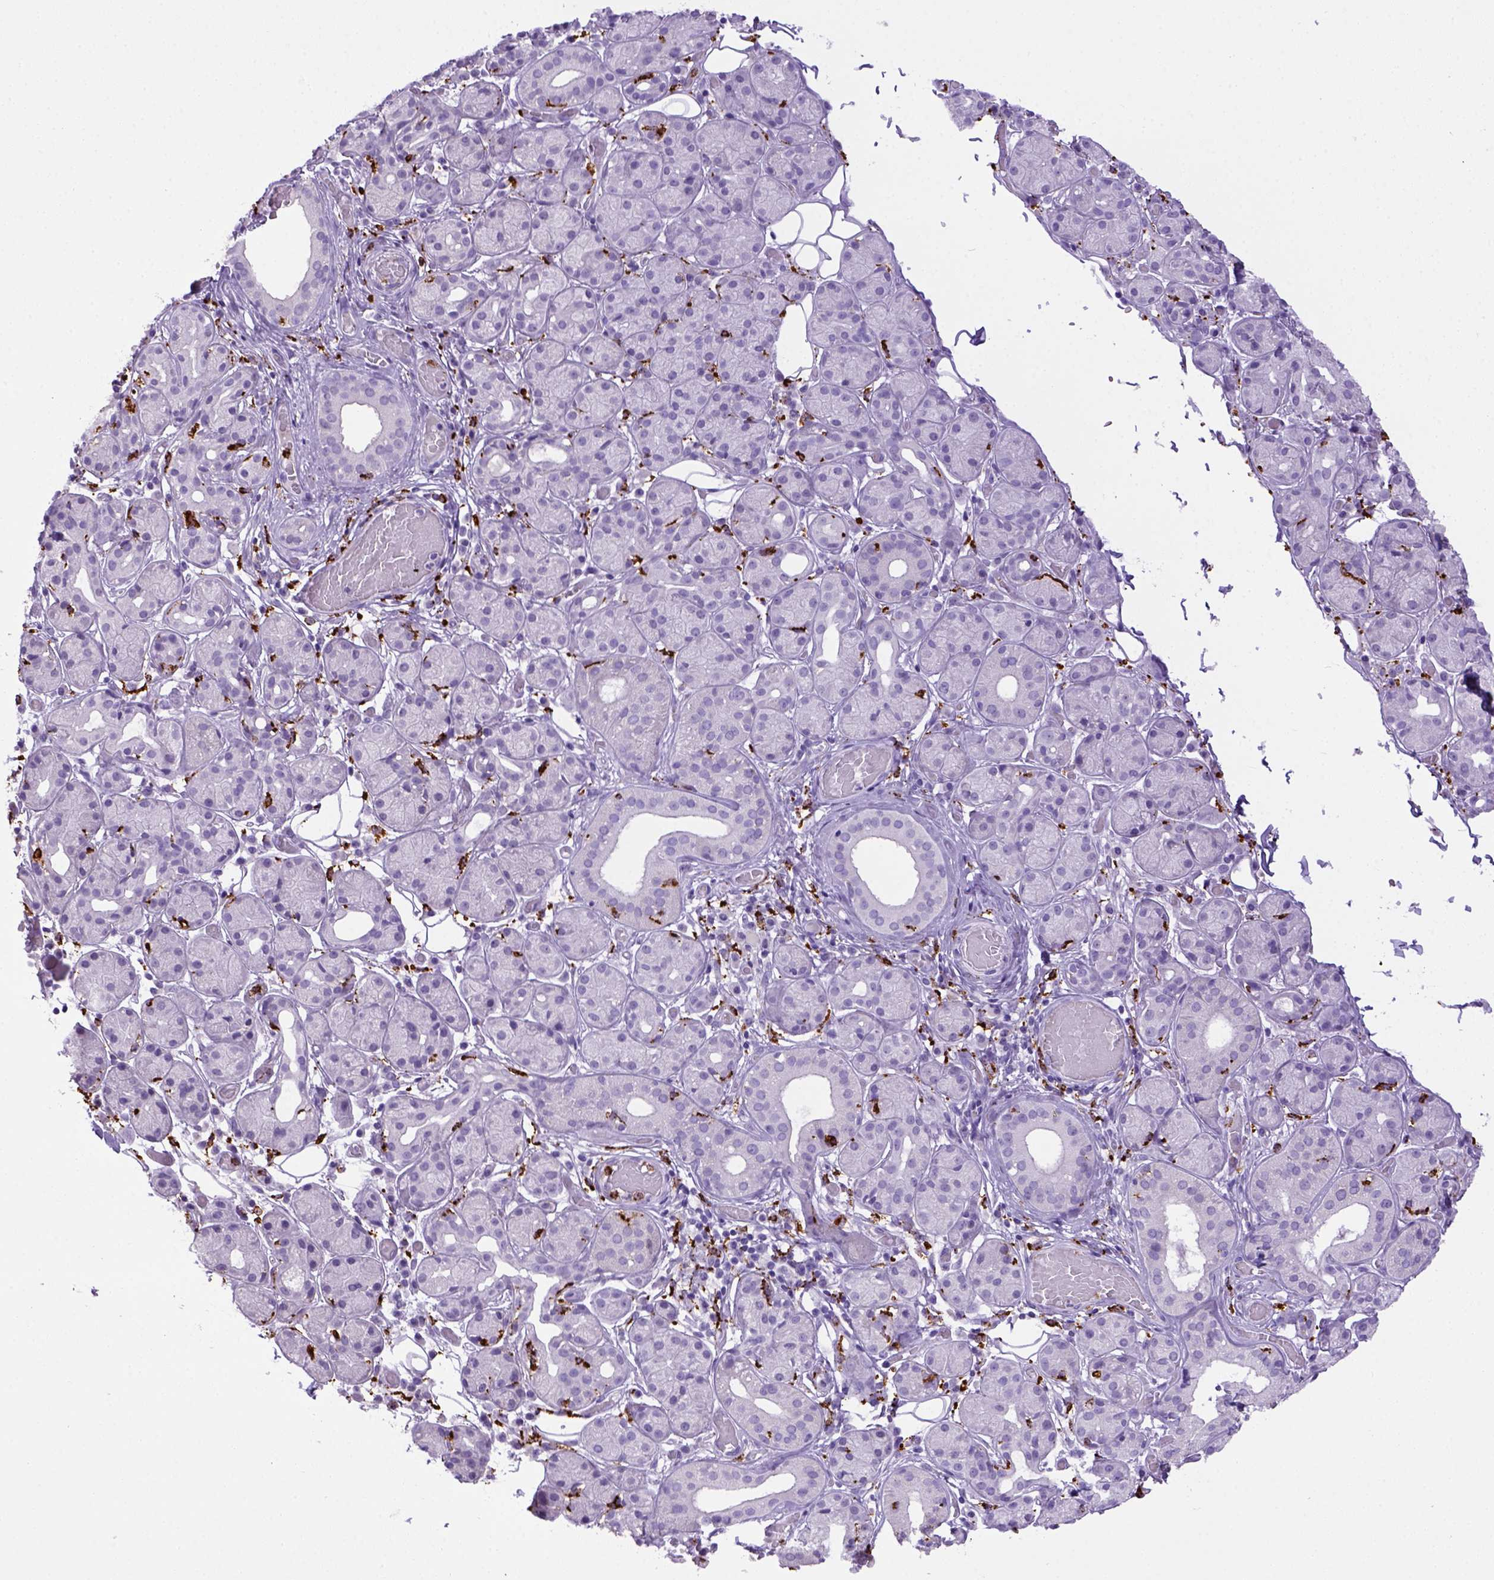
{"staining": {"intensity": "negative", "quantity": "none", "location": "none"}, "tissue": "salivary gland", "cell_type": "Glandular cells", "image_type": "normal", "snomed": [{"axis": "morphology", "description": "Normal tissue, NOS"}, {"axis": "topography", "description": "Salivary gland"}, {"axis": "topography", "description": "Peripheral nerve tissue"}], "caption": "Histopathology image shows no protein expression in glandular cells of unremarkable salivary gland.", "gene": "CD68", "patient": {"sex": "male", "age": 71}}